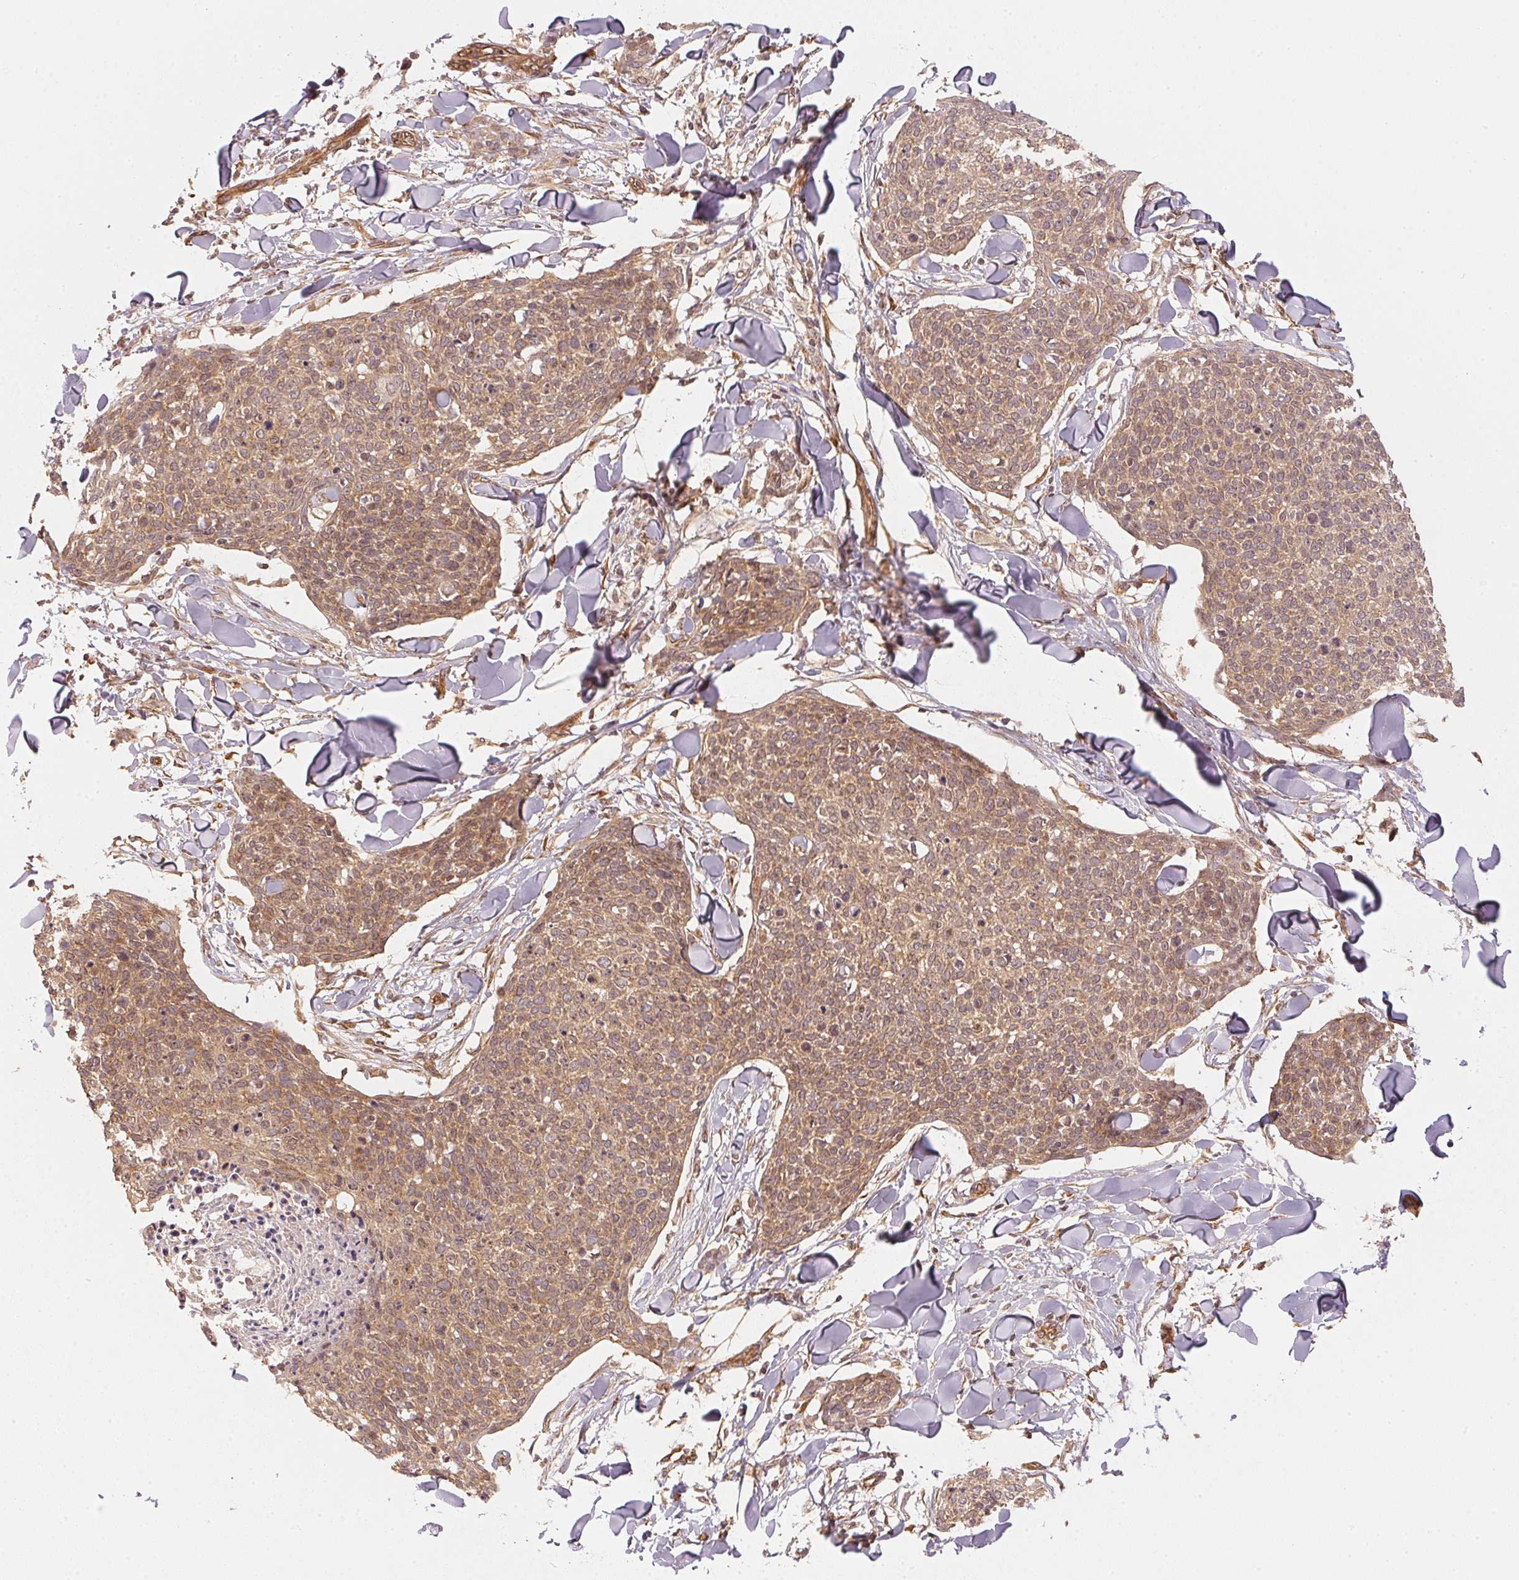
{"staining": {"intensity": "weak", "quantity": ">75%", "location": "cytoplasmic/membranous"}, "tissue": "skin cancer", "cell_type": "Tumor cells", "image_type": "cancer", "snomed": [{"axis": "morphology", "description": "Squamous cell carcinoma, NOS"}, {"axis": "topography", "description": "Skin"}, {"axis": "topography", "description": "Vulva"}], "caption": "Weak cytoplasmic/membranous protein positivity is appreciated in approximately >75% of tumor cells in squamous cell carcinoma (skin). The staining was performed using DAB to visualize the protein expression in brown, while the nuclei were stained in blue with hematoxylin (Magnification: 20x).", "gene": "STRN4", "patient": {"sex": "female", "age": 75}}